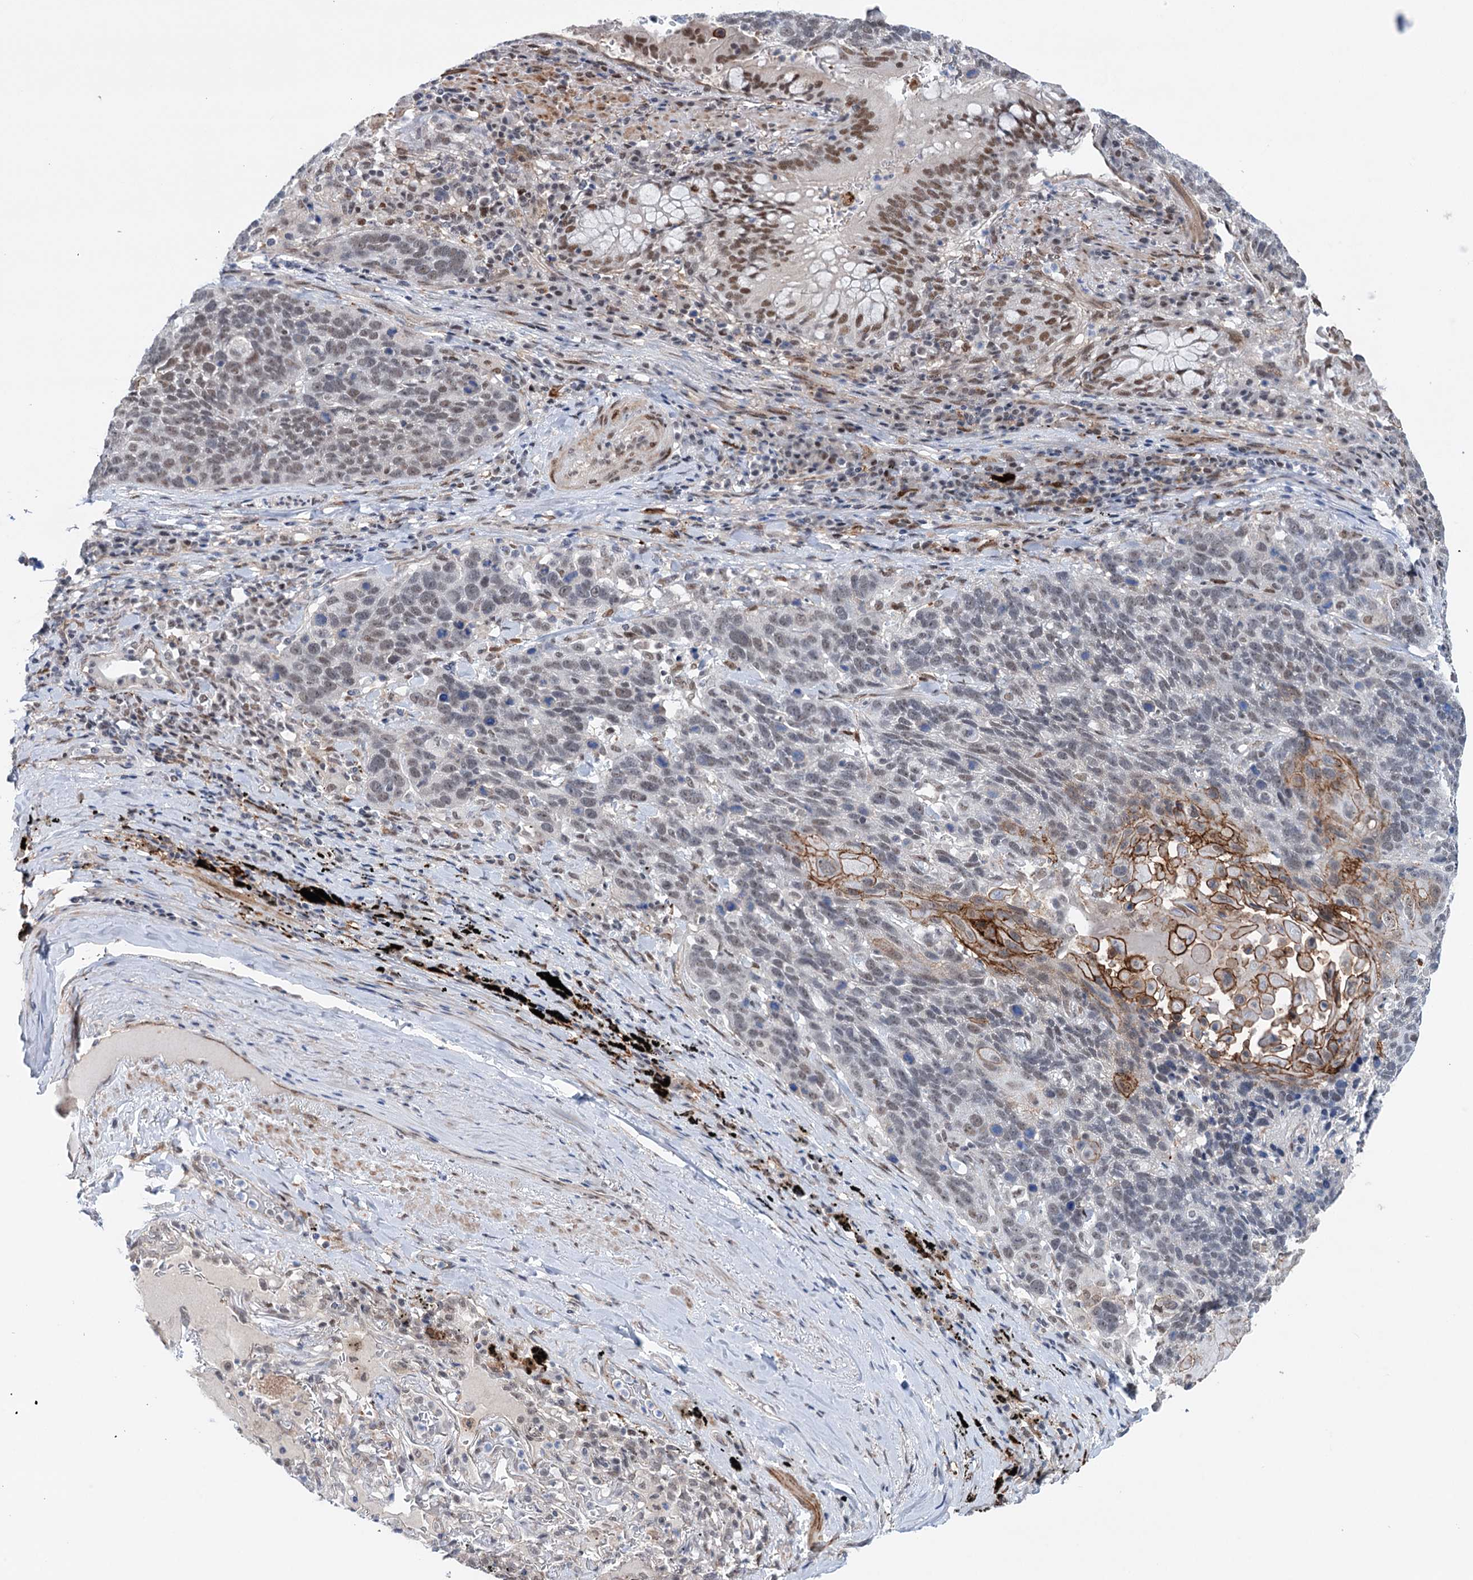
{"staining": {"intensity": "moderate", "quantity": "<25%", "location": "nuclear"}, "tissue": "lung cancer", "cell_type": "Tumor cells", "image_type": "cancer", "snomed": [{"axis": "morphology", "description": "Squamous cell carcinoma, NOS"}, {"axis": "topography", "description": "Lung"}], "caption": "Moderate nuclear protein expression is appreciated in about <25% of tumor cells in lung cancer. (DAB (3,3'-diaminobenzidine) IHC with brightfield microscopy, high magnification).", "gene": "FAM53A", "patient": {"sex": "male", "age": 66}}